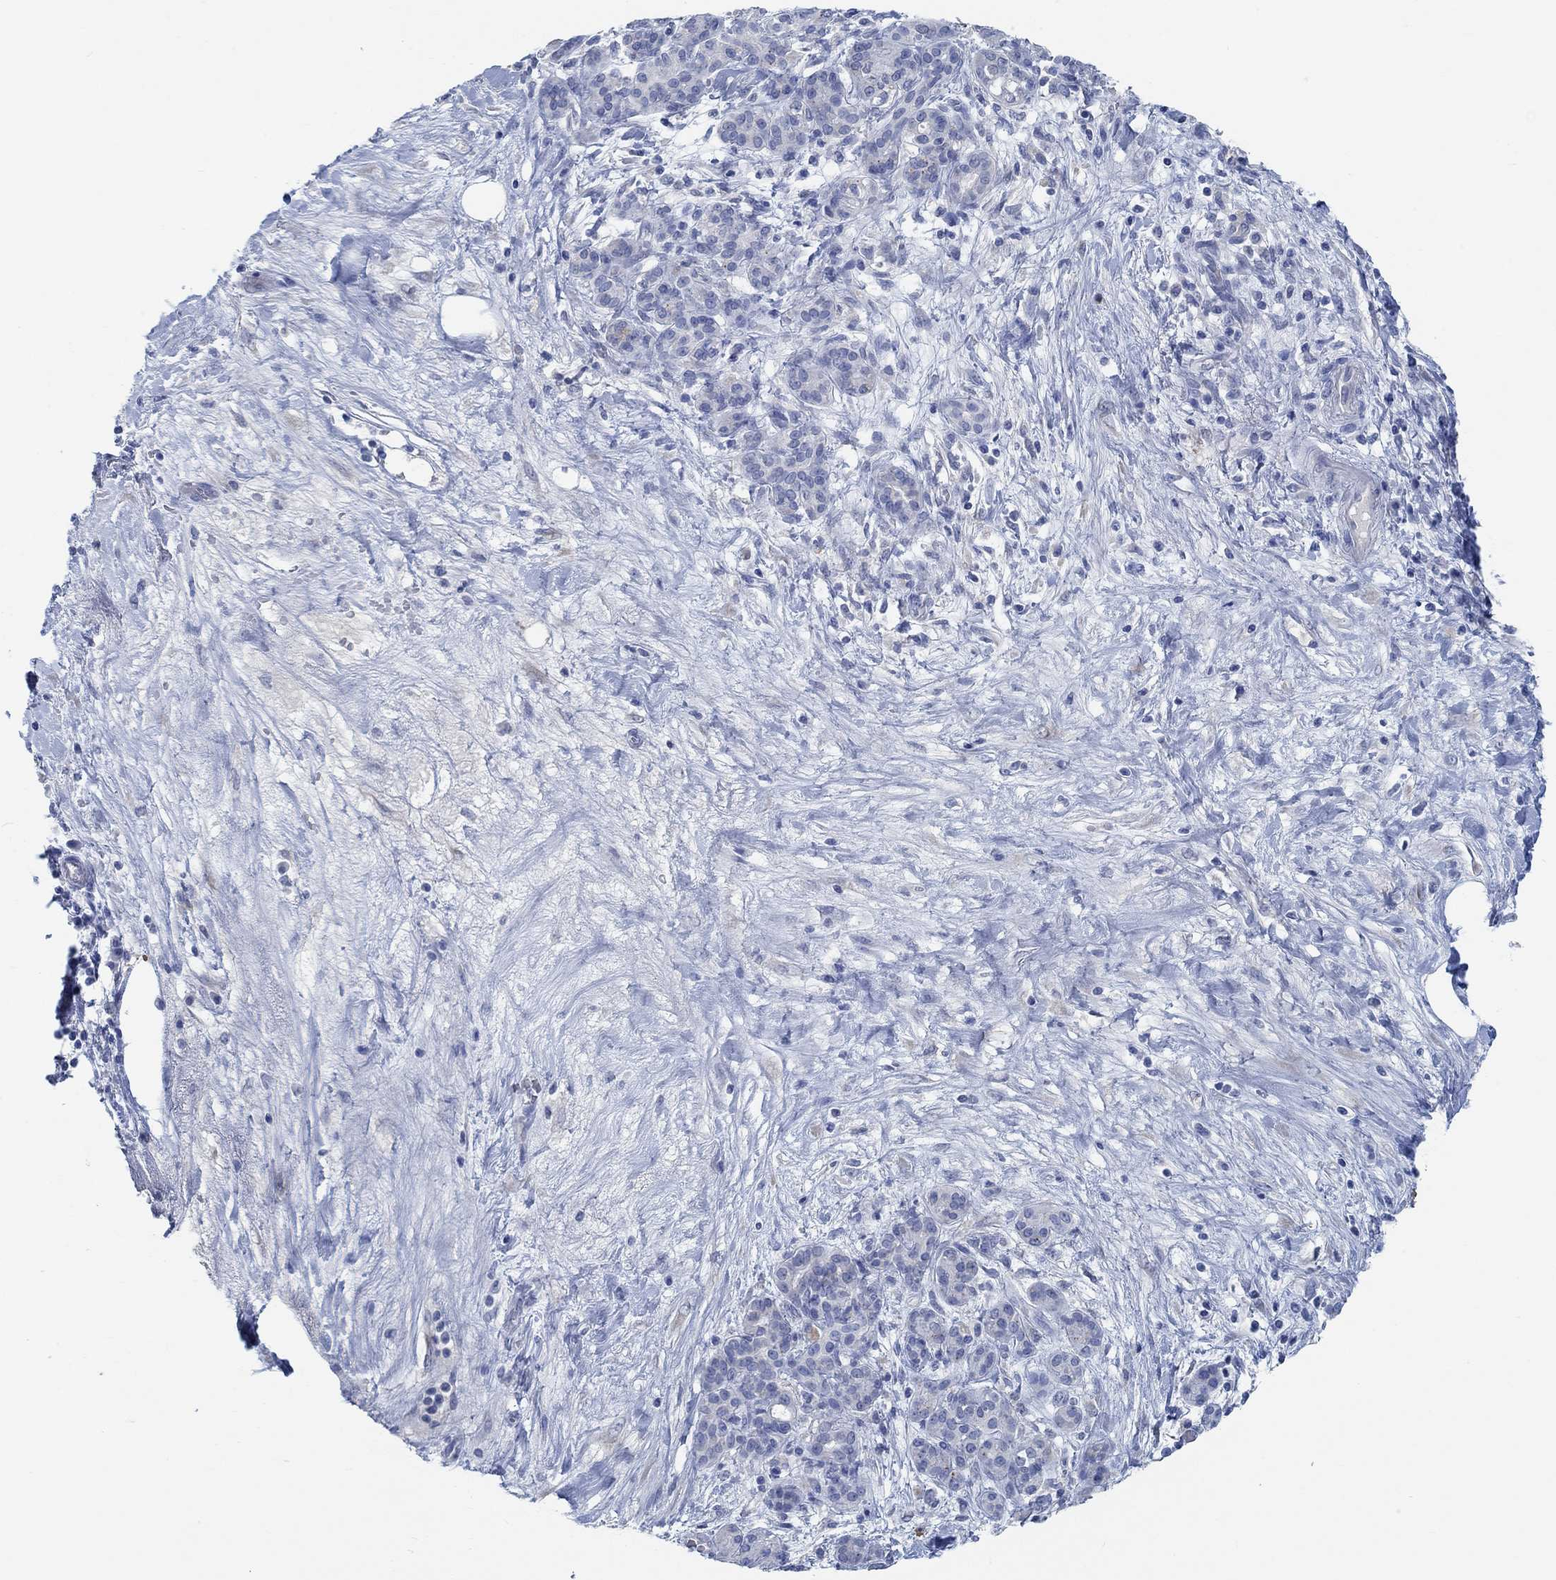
{"staining": {"intensity": "moderate", "quantity": "<25%", "location": "nuclear"}, "tissue": "pancreatic cancer", "cell_type": "Tumor cells", "image_type": "cancer", "snomed": [{"axis": "morphology", "description": "Adenocarcinoma, NOS"}, {"axis": "topography", "description": "Pancreas"}], "caption": "Human pancreatic cancer (adenocarcinoma) stained for a protein (brown) reveals moderate nuclear positive expression in about <25% of tumor cells.", "gene": "TEKT4", "patient": {"sex": "male", "age": 44}}